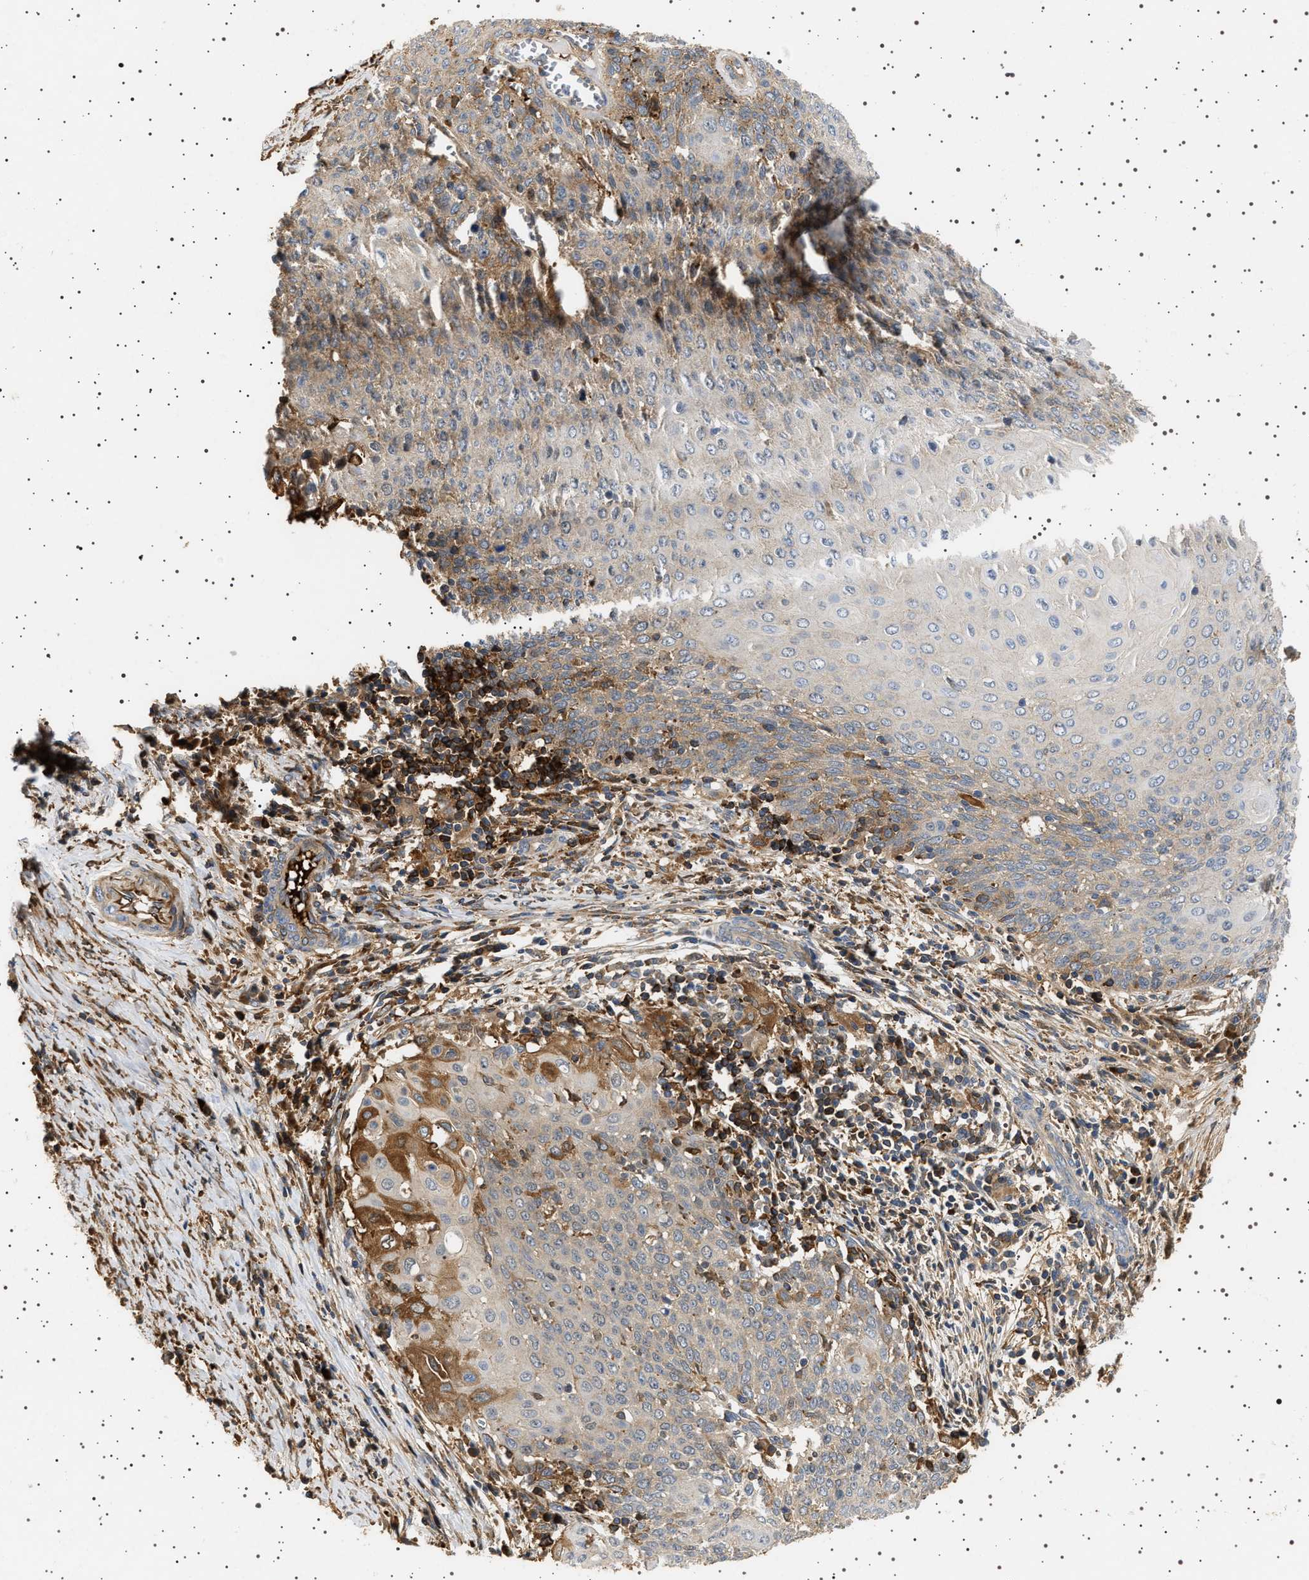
{"staining": {"intensity": "weak", "quantity": "<25%", "location": "cytoplasmic/membranous"}, "tissue": "cervical cancer", "cell_type": "Tumor cells", "image_type": "cancer", "snomed": [{"axis": "morphology", "description": "Squamous cell carcinoma, NOS"}, {"axis": "topography", "description": "Cervix"}], "caption": "Immunohistochemical staining of human cervical cancer reveals no significant positivity in tumor cells. (Brightfield microscopy of DAB (3,3'-diaminobenzidine) immunohistochemistry at high magnification).", "gene": "FICD", "patient": {"sex": "female", "age": 39}}